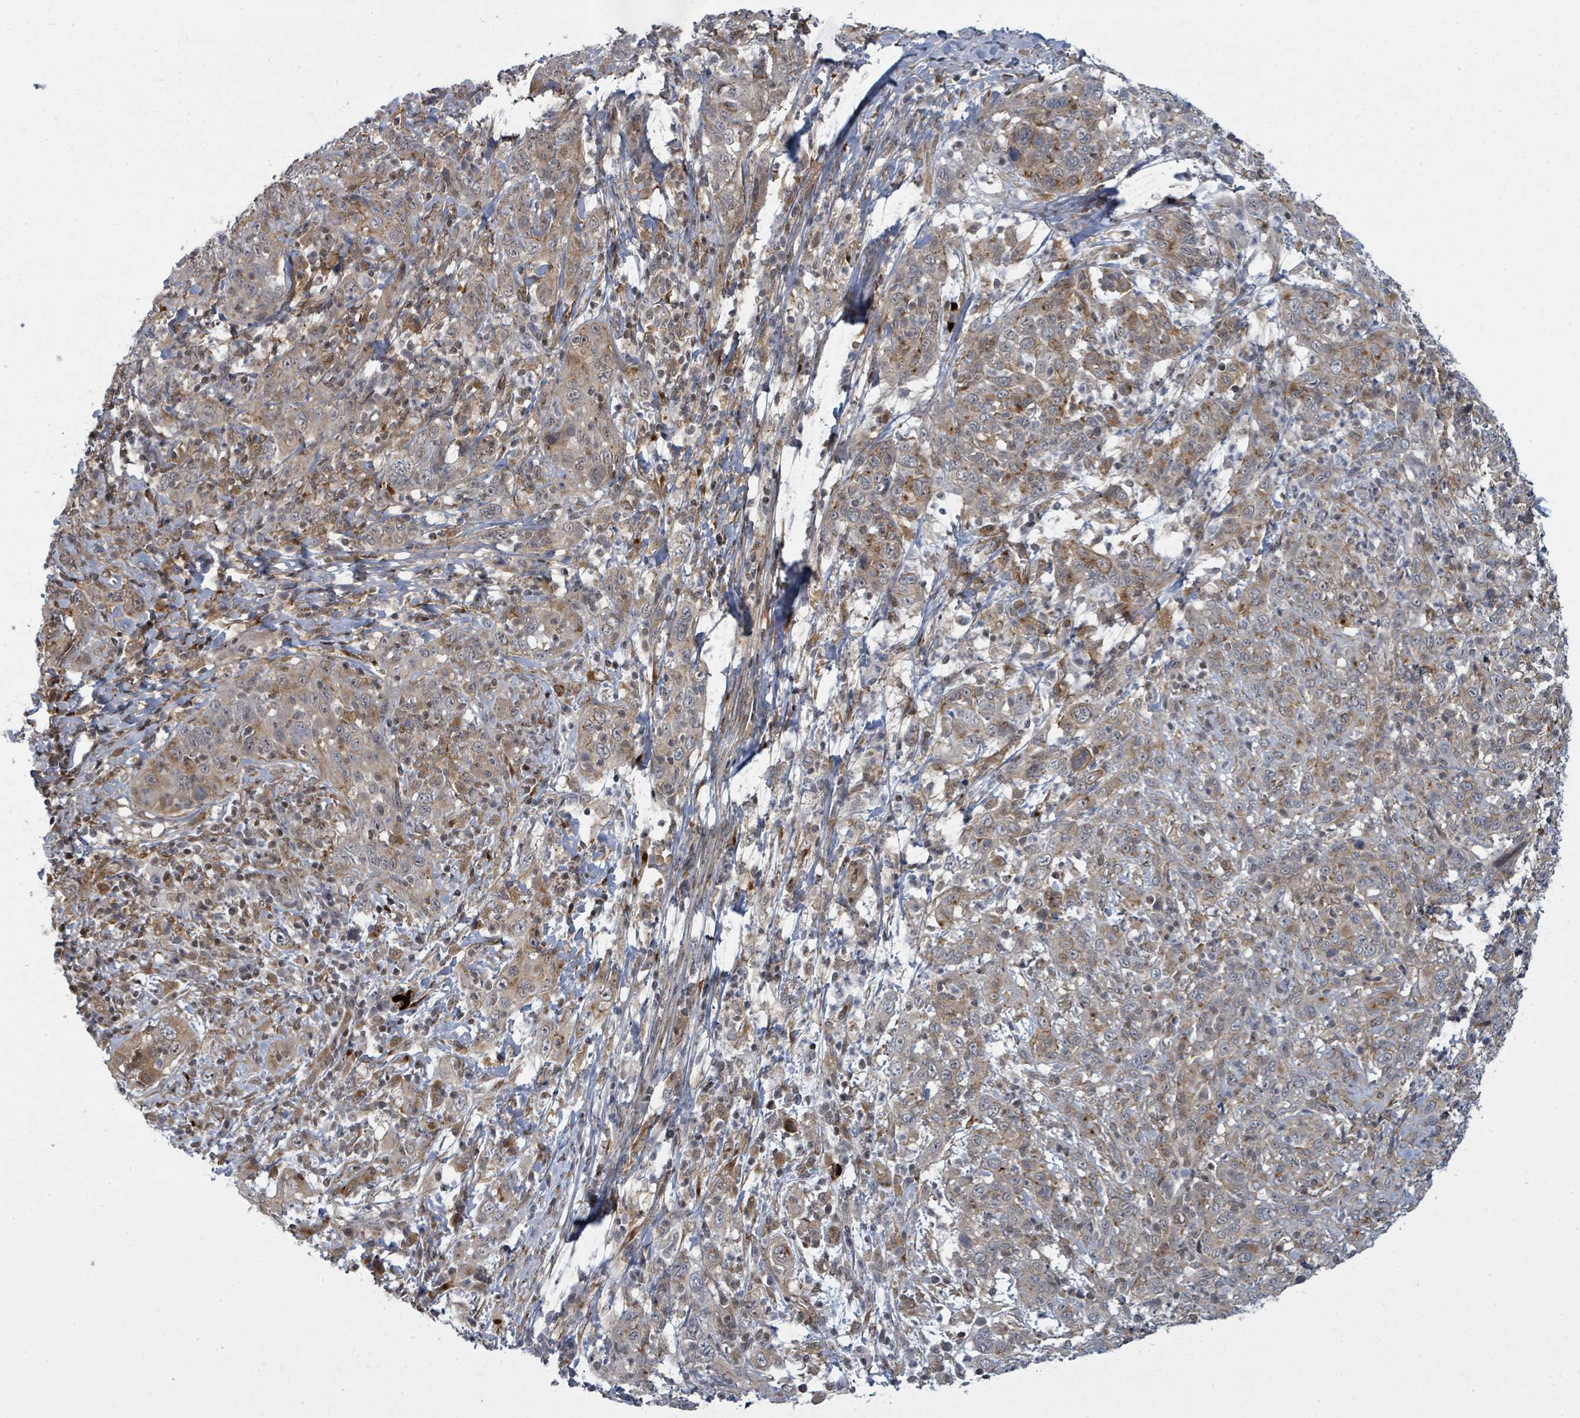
{"staining": {"intensity": "moderate", "quantity": "<25%", "location": "cytoplasmic/membranous"}, "tissue": "cervical cancer", "cell_type": "Tumor cells", "image_type": "cancer", "snomed": [{"axis": "morphology", "description": "Squamous cell carcinoma, NOS"}, {"axis": "topography", "description": "Cervix"}], "caption": "The photomicrograph reveals a brown stain indicating the presence of a protein in the cytoplasmic/membranous of tumor cells in cervical cancer.", "gene": "PSMG2", "patient": {"sex": "female", "age": 46}}